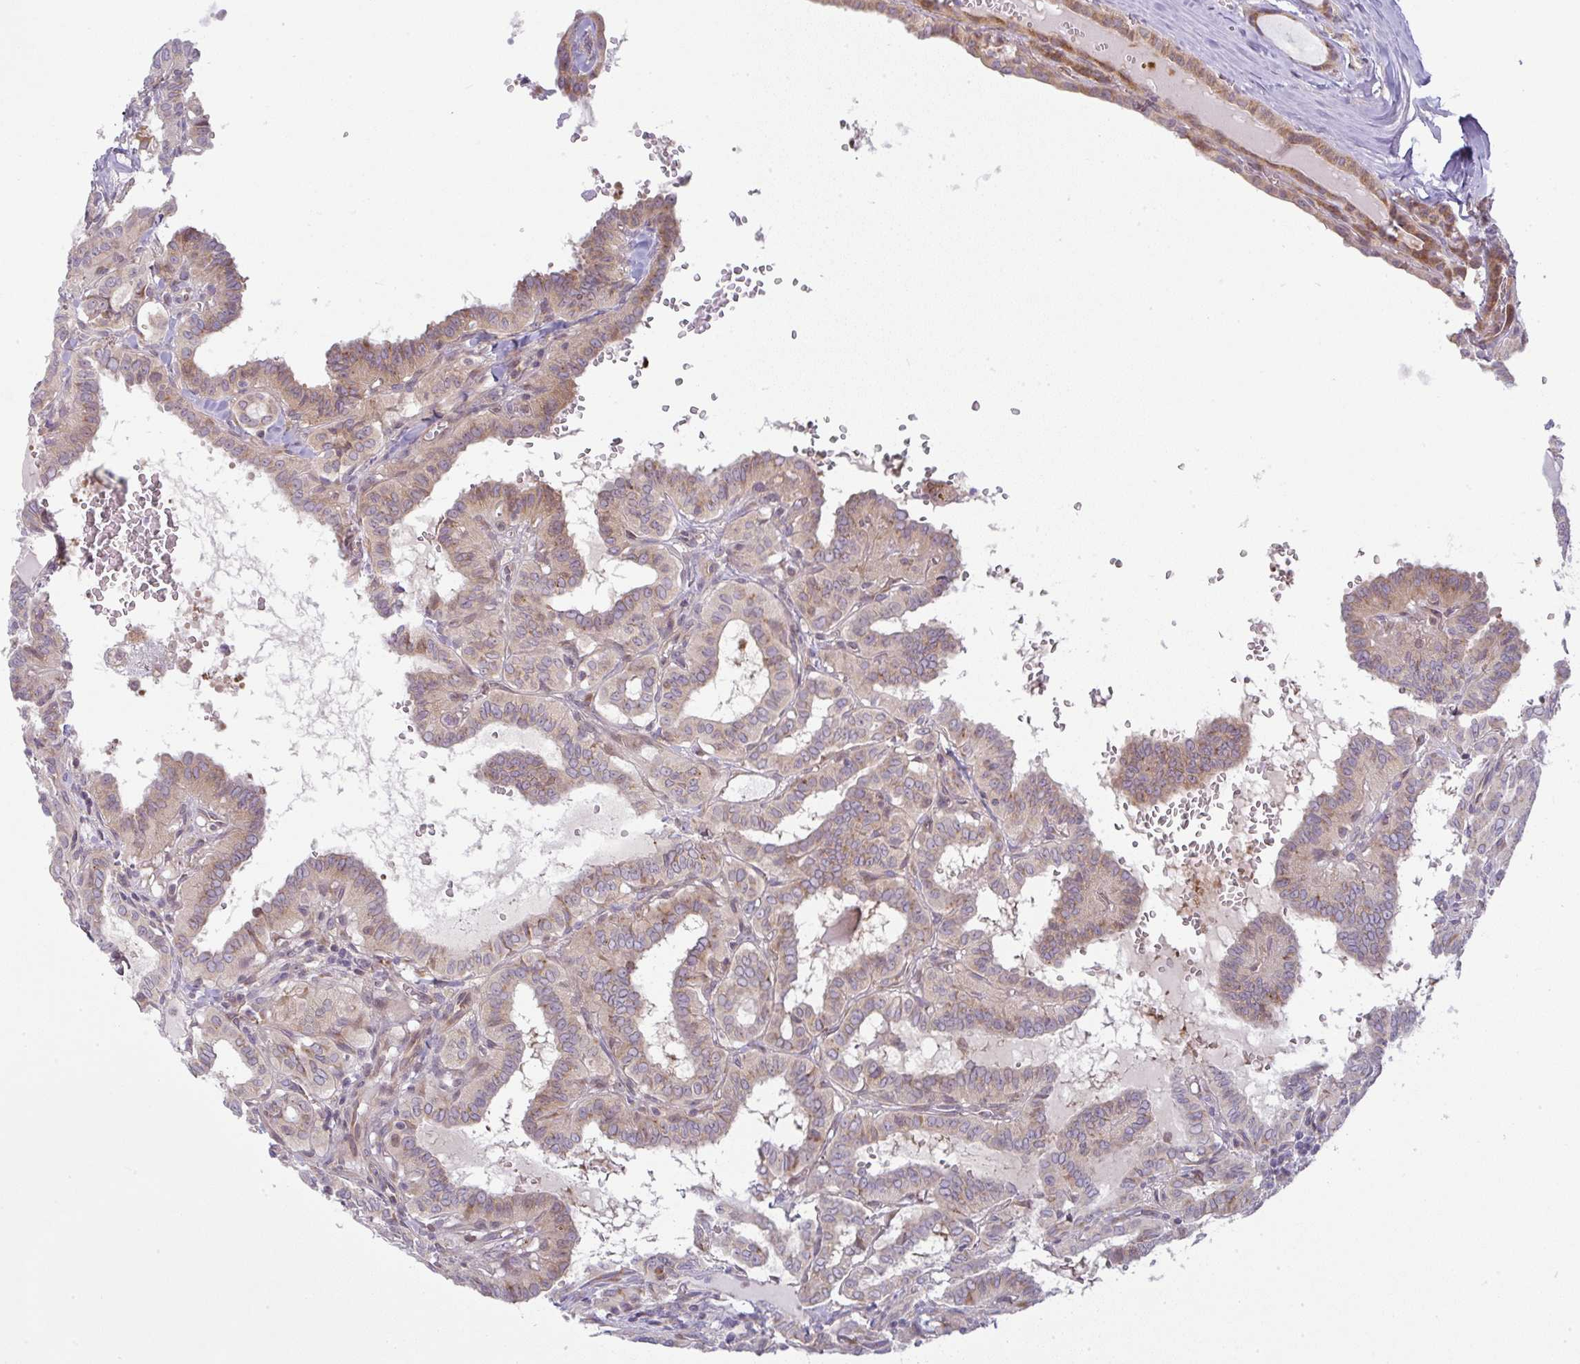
{"staining": {"intensity": "moderate", "quantity": "25%-75%", "location": "cytoplasmic/membranous"}, "tissue": "thyroid cancer", "cell_type": "Tumor cells", "image_type": "cancer", "snomed": [{"axis": "morphology", "description": "Papillary adenocarcinoma, NOS"}, {"axis": "topography", "description": "Thyroid gland"}], "caption": "This image displays immunohistochemistry staining of thyroid cancer (papillary adenocarcinoma), with medium moderate cytoplasmic/membranous expression in about 25%-75% of tumor cells.", "gene": "MOB1A", "patient": {"sex": "female", "age": 21}}